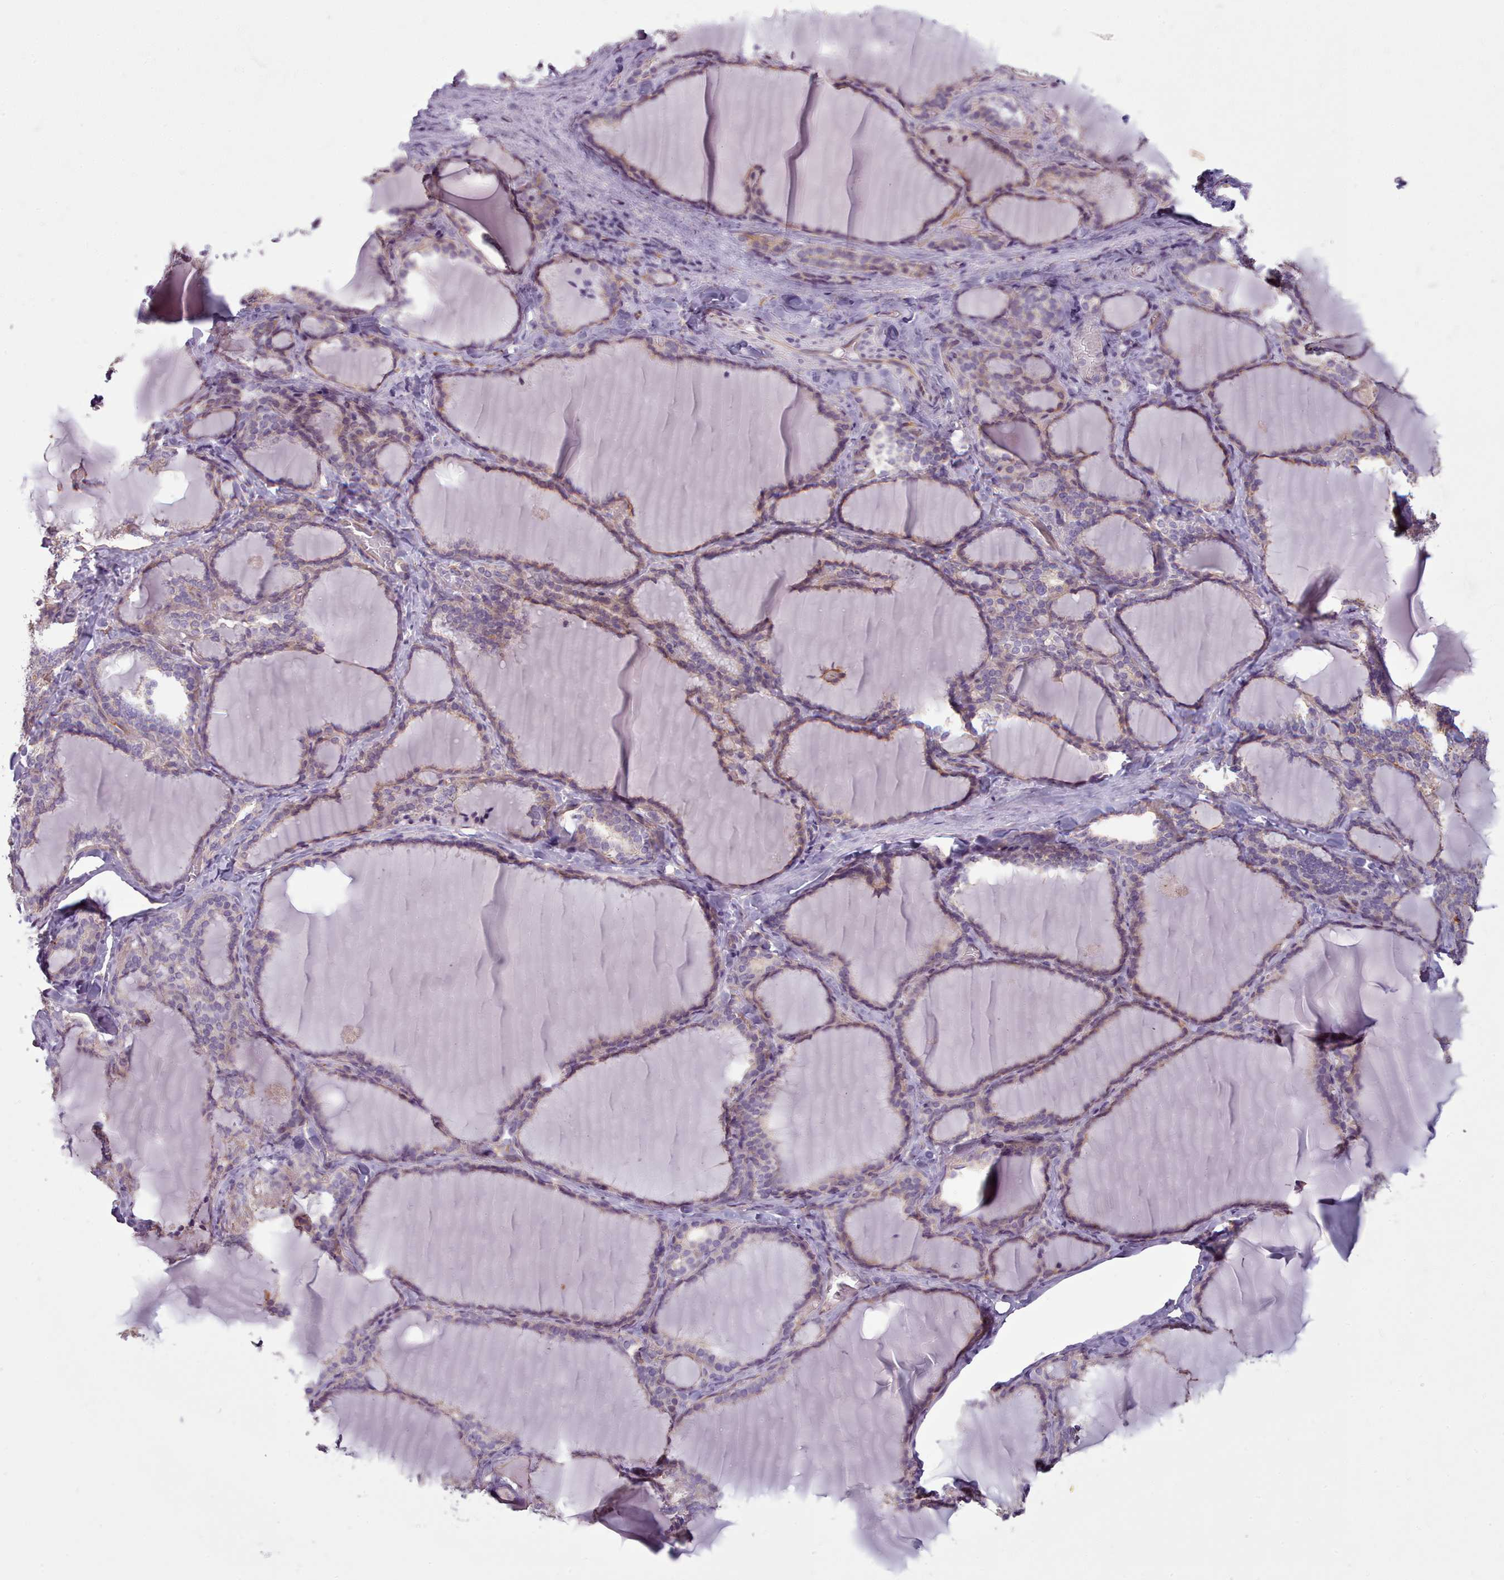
{"staining": {"intensity": "weak", "quantity": ">75%", "location": "cytoplasmic/membranous"}, "tissue": "thyroid gland", "cell_type": "Glandular cells", "image_type": "normal", "snomed": [{"axis": "morphology", "description": "Normal tissue, NOS"}, {"axis": "topography", "description": "Thyroid gland"}], "caption": "High-power microscopy captured an immunohistochemistry histopathology image of benign thyroid gland, revealing weak cytoplasmic/membranous staining in approximately >75% of glandular cells. The staining was performed using DAB, with brown indicating positive protein expression. Nuclei are stained blue with hematoxylin.", "gene": "PLD4", "patient": {"sex": "female", "age": 31}}